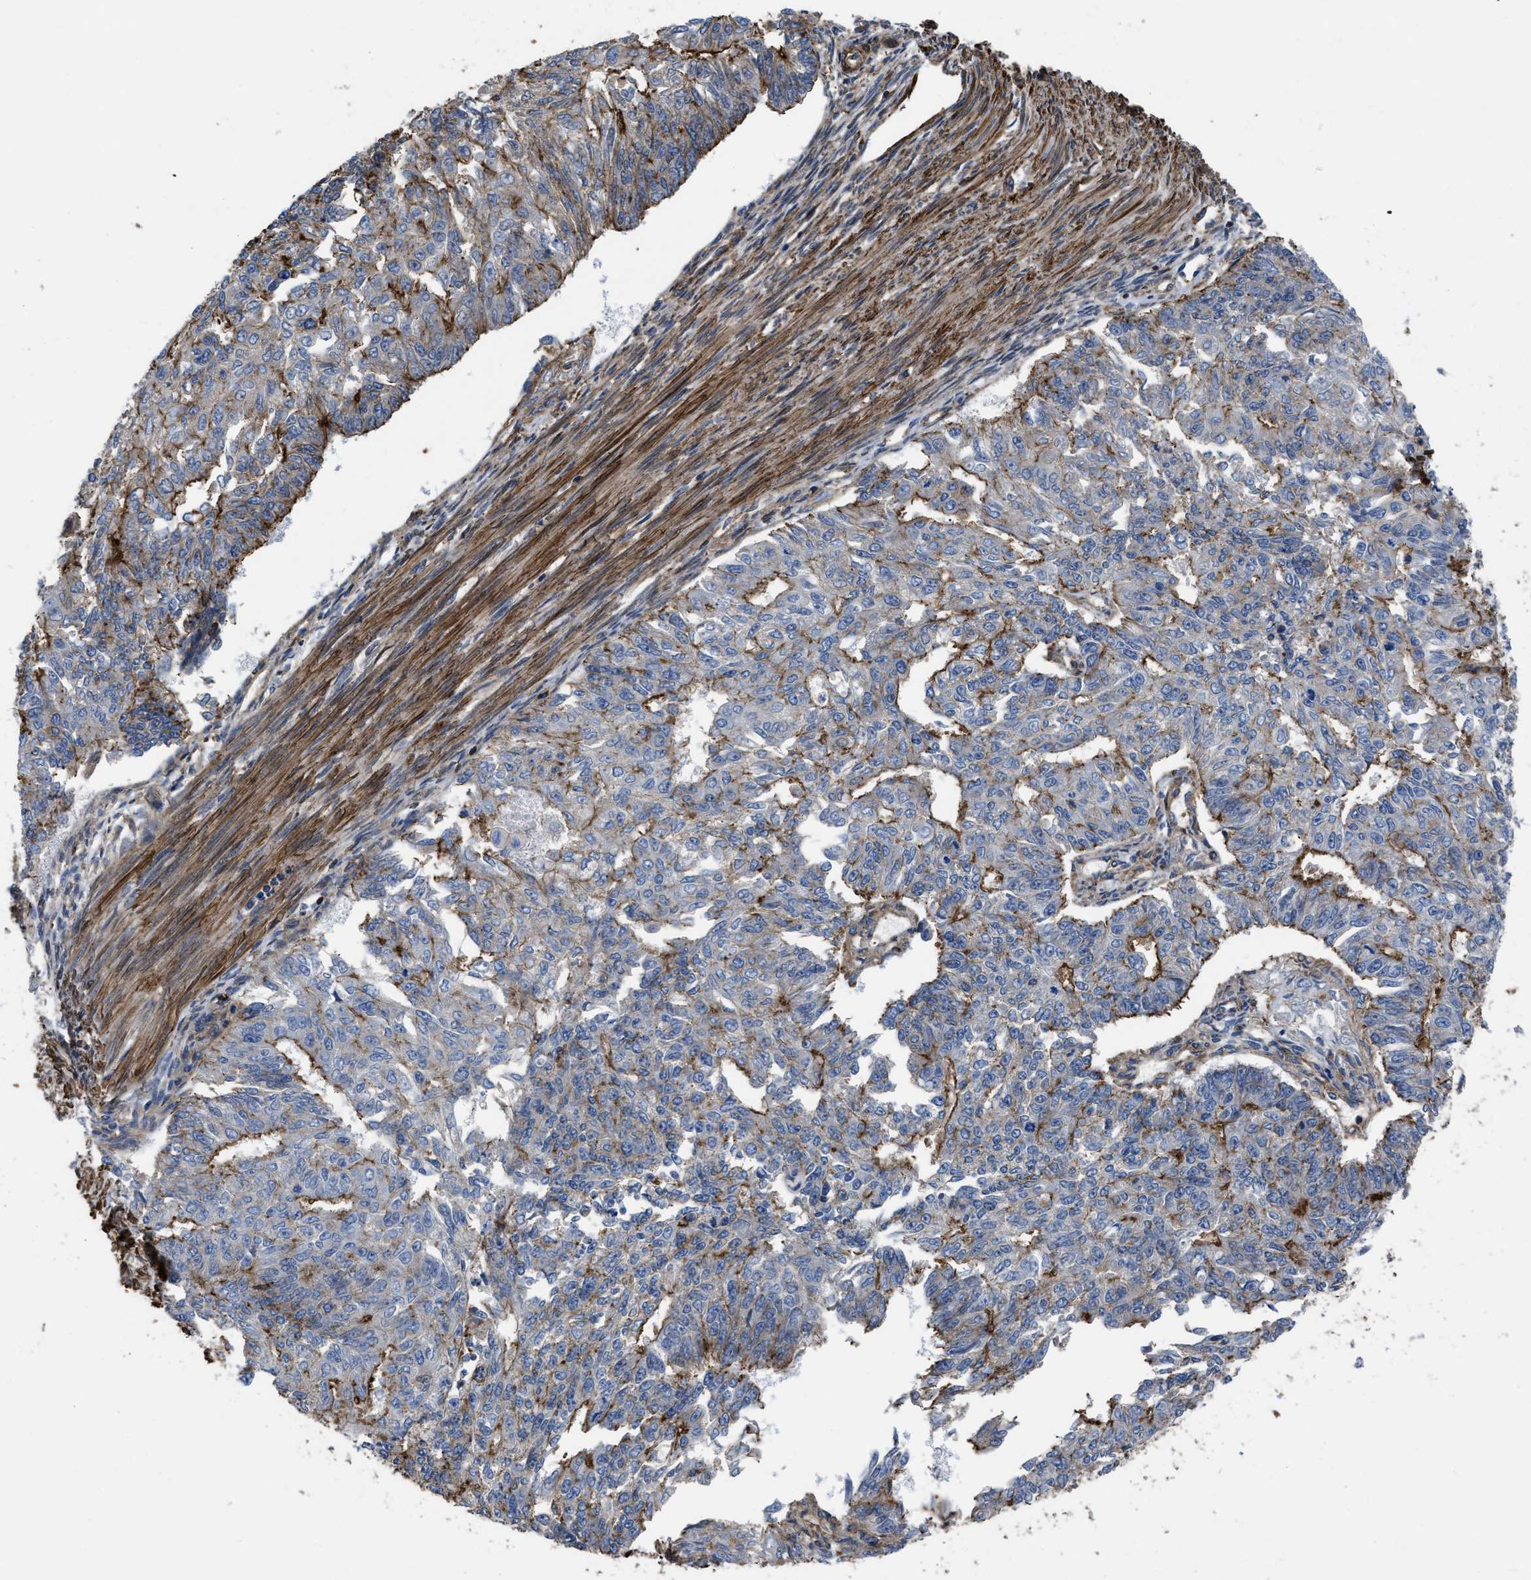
{"staining": {"intensity": "moderate", "quantity": ">75%", "location": "cytoplasmic/membranous"}, "tissue": "endometrial cancer", "cell_type": "Tumor cells", "image_type": "cancer", "snomed": [{"axis": "morphology", "description": "Adenocarcinoma, NOS"}, {"axis": "topography", "description": "Endometrium"}], "caption": "Immunohistochemistry photomicrograph of neoplastic tissue: human adenocarcinoma (endometrial) stained using immunohistochemistry exhibits medium levels of moderate protein expression localized specifically in the cytoplasmic/membranous of tumor cells, appearing as a cytoplasmic/membranous brown color.", "gene": "SCUBE2", "patient": {"sex": "female", "age": 32}}